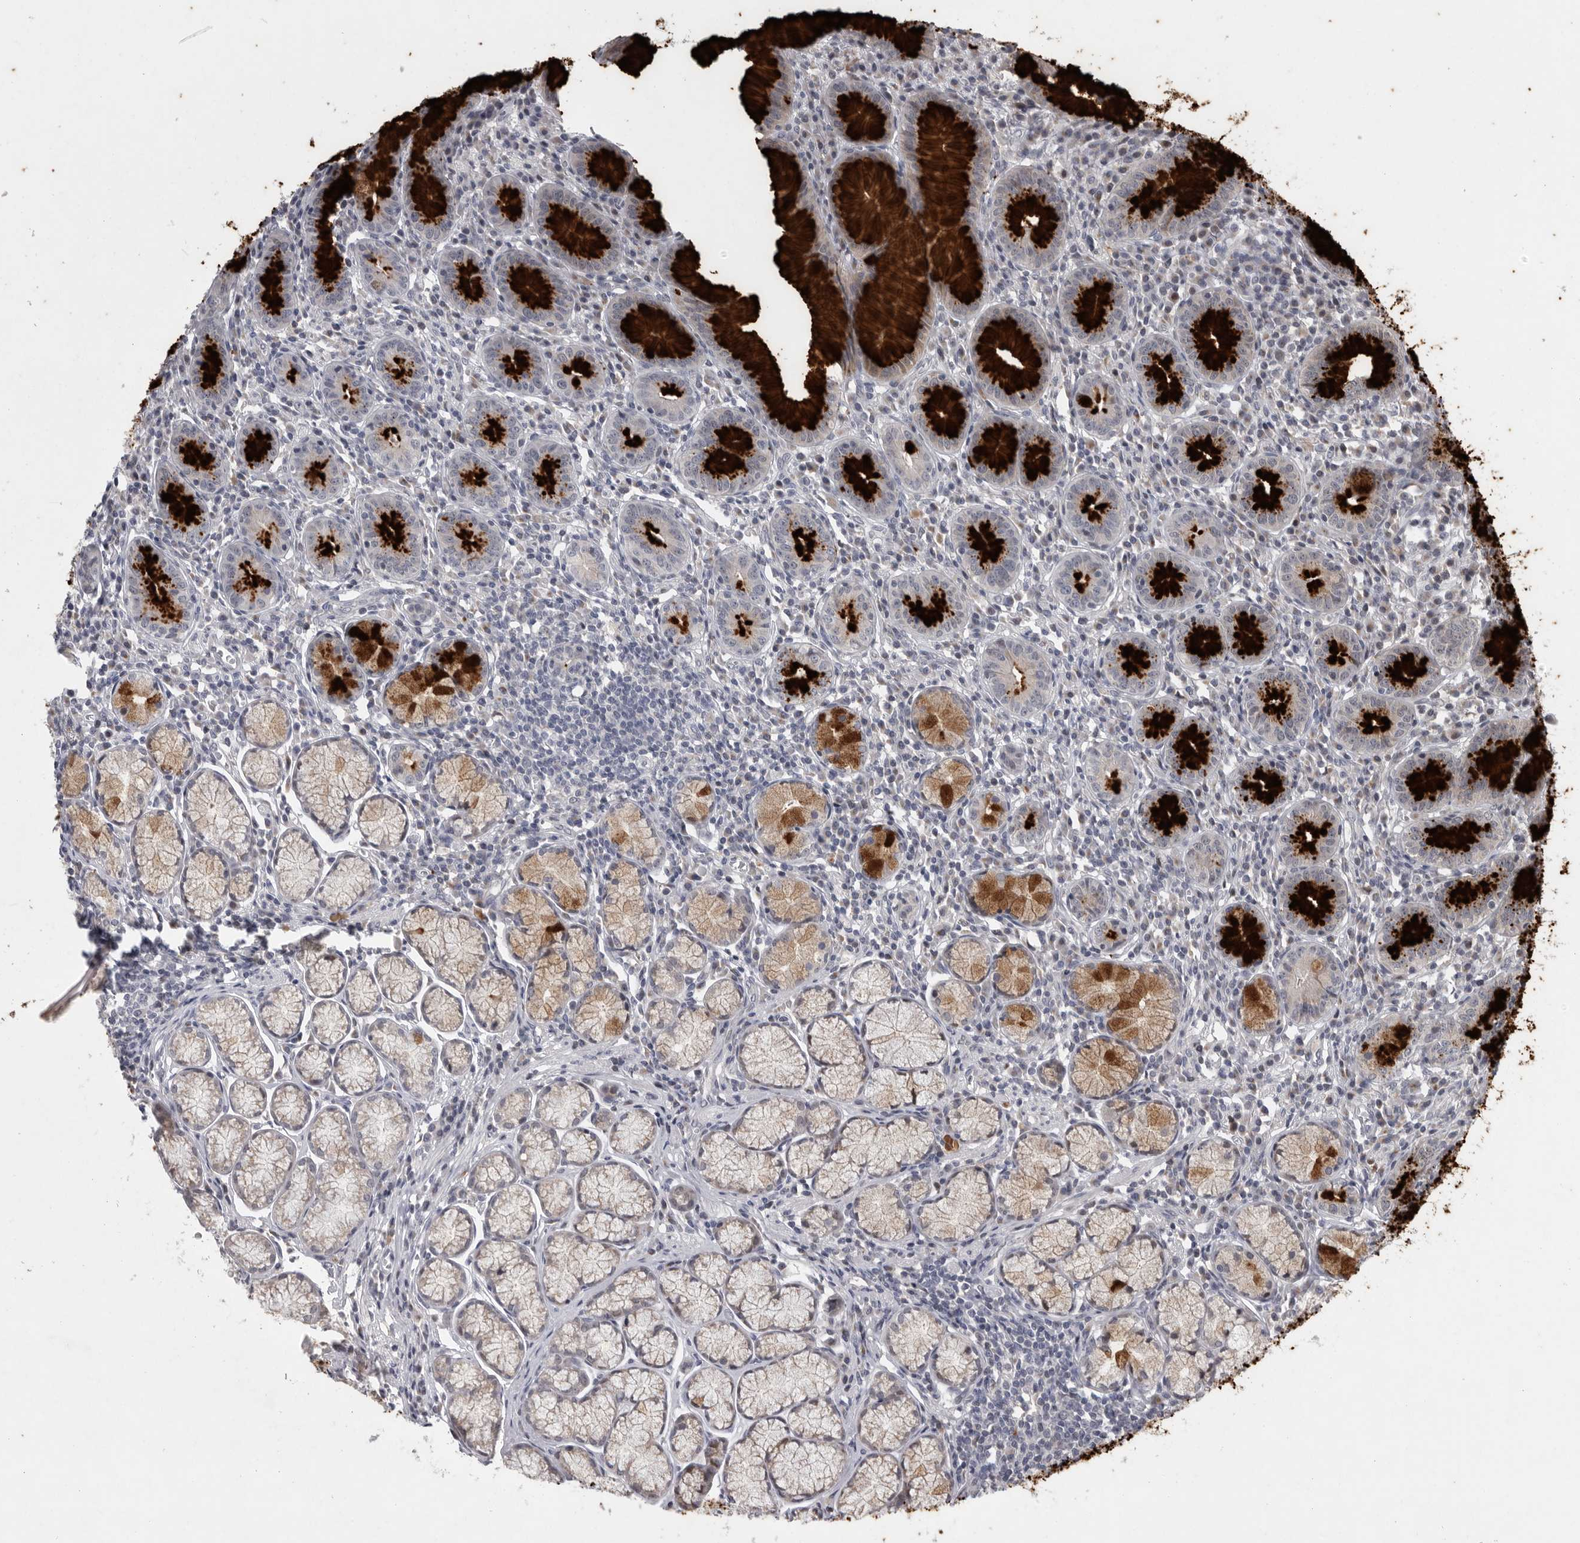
{"staining": {"intensity": "strong", "quantity": "25%-75%", "location": "cytoplasmic/membranous"}, "tissue": "stomach", "cell_type": "Glandular cells", "image_type": "normal", "snomed": [{"axis": "morphology", "description": "Normal tissue, NOS"}, {"axis": "topography", "description": "Stomach"}], "caption": "Protein staining of normal stomach shows strong cytoplasmic/membranous positivity in about 25%-75% of glandular cells.", "gene": "MAN2A1", "patient": {"sex": "male", "age": 55}}